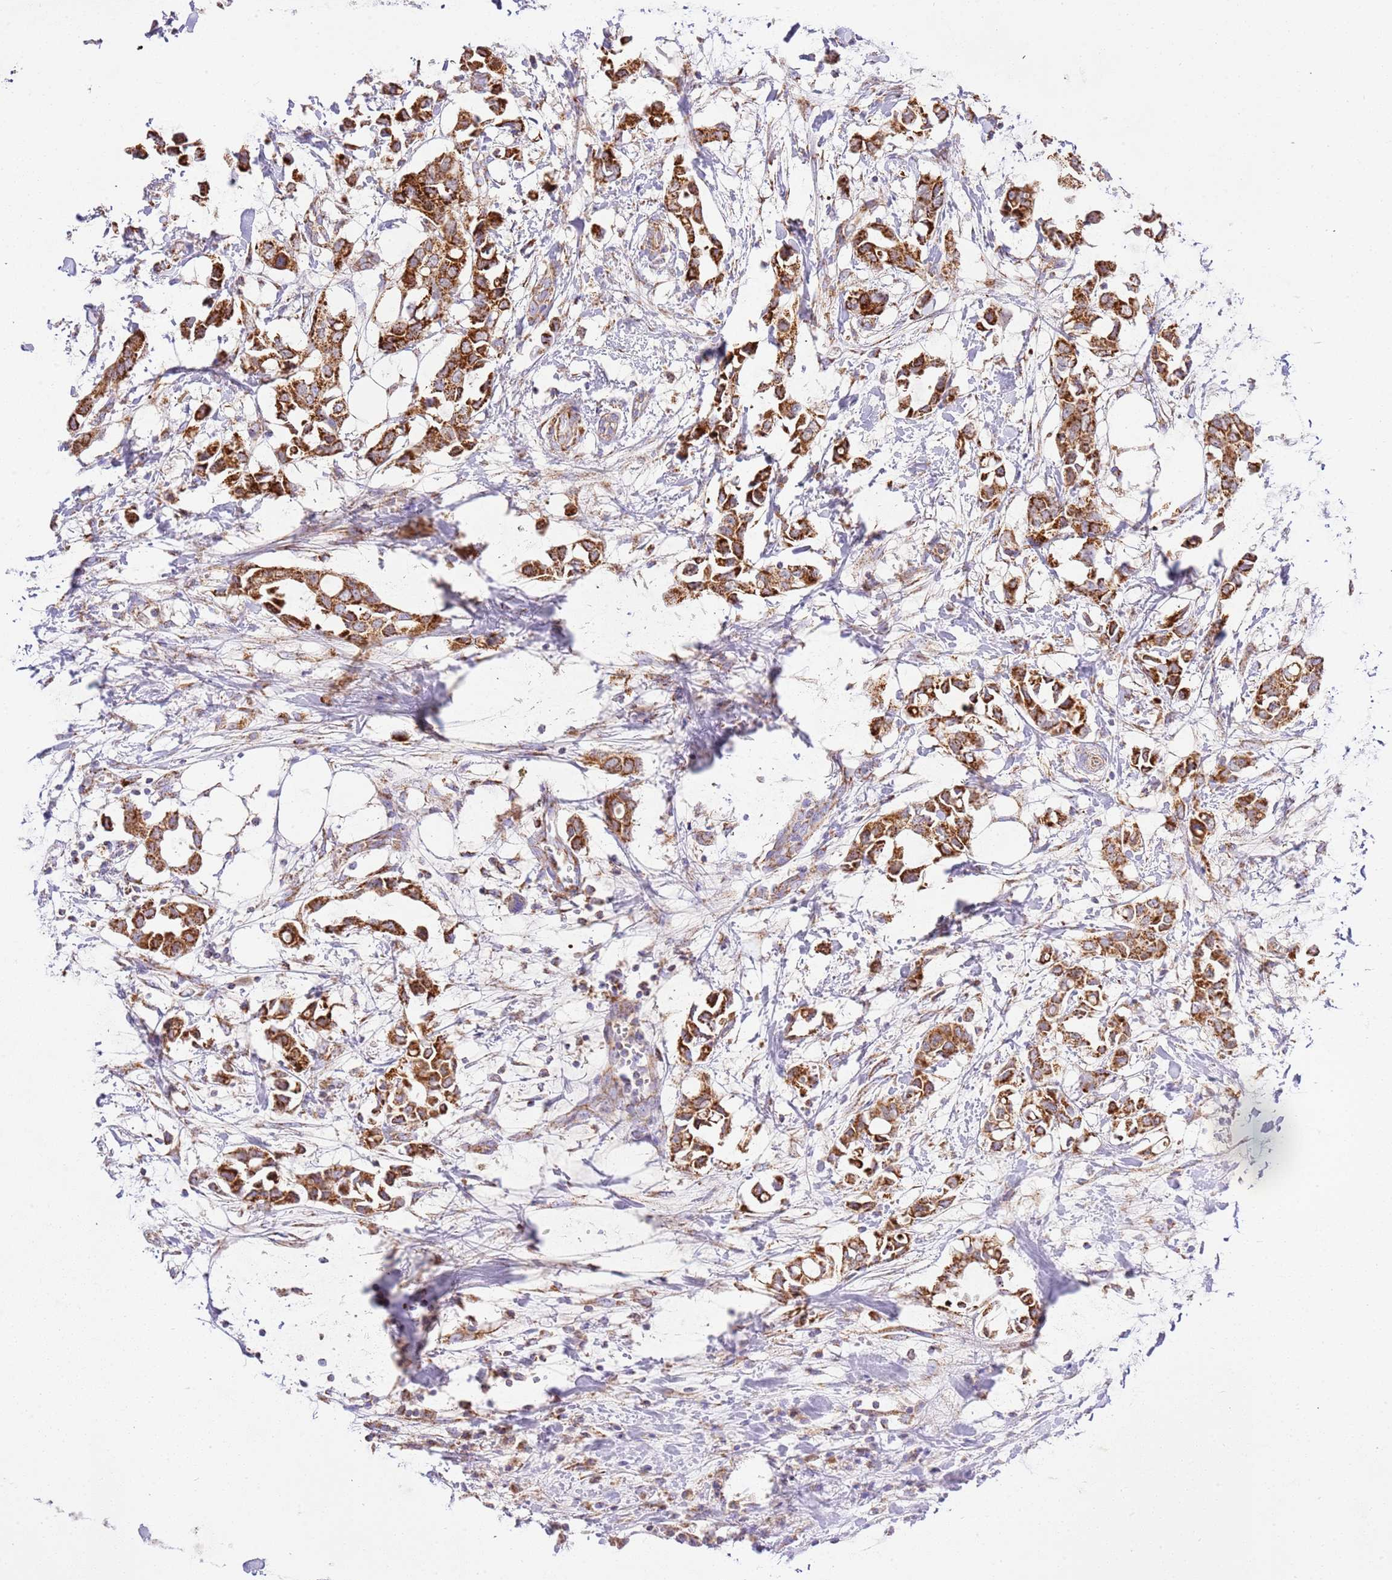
{"staining": {"intensity": "strong", "quantity": ">75%", "location": "cytoplasmic/membranous"}, "tissue": "breast cancer", "cell_type": "Tumor cells", "image_type": "cancer", "snomed": [{"axis": "morphology", "description": "Duct carcinoma"}, {"axis": "topography", "description": "Breast"}], "caption": "Intraductal carcinoma (breast) stained for a protein (brown) demonstrates strong cytoplasmic/membranous positive staining in approximately >75% of tumor cells.", "gene": "ZBTB39", "patient": {"sex": "female", "age": 41}}